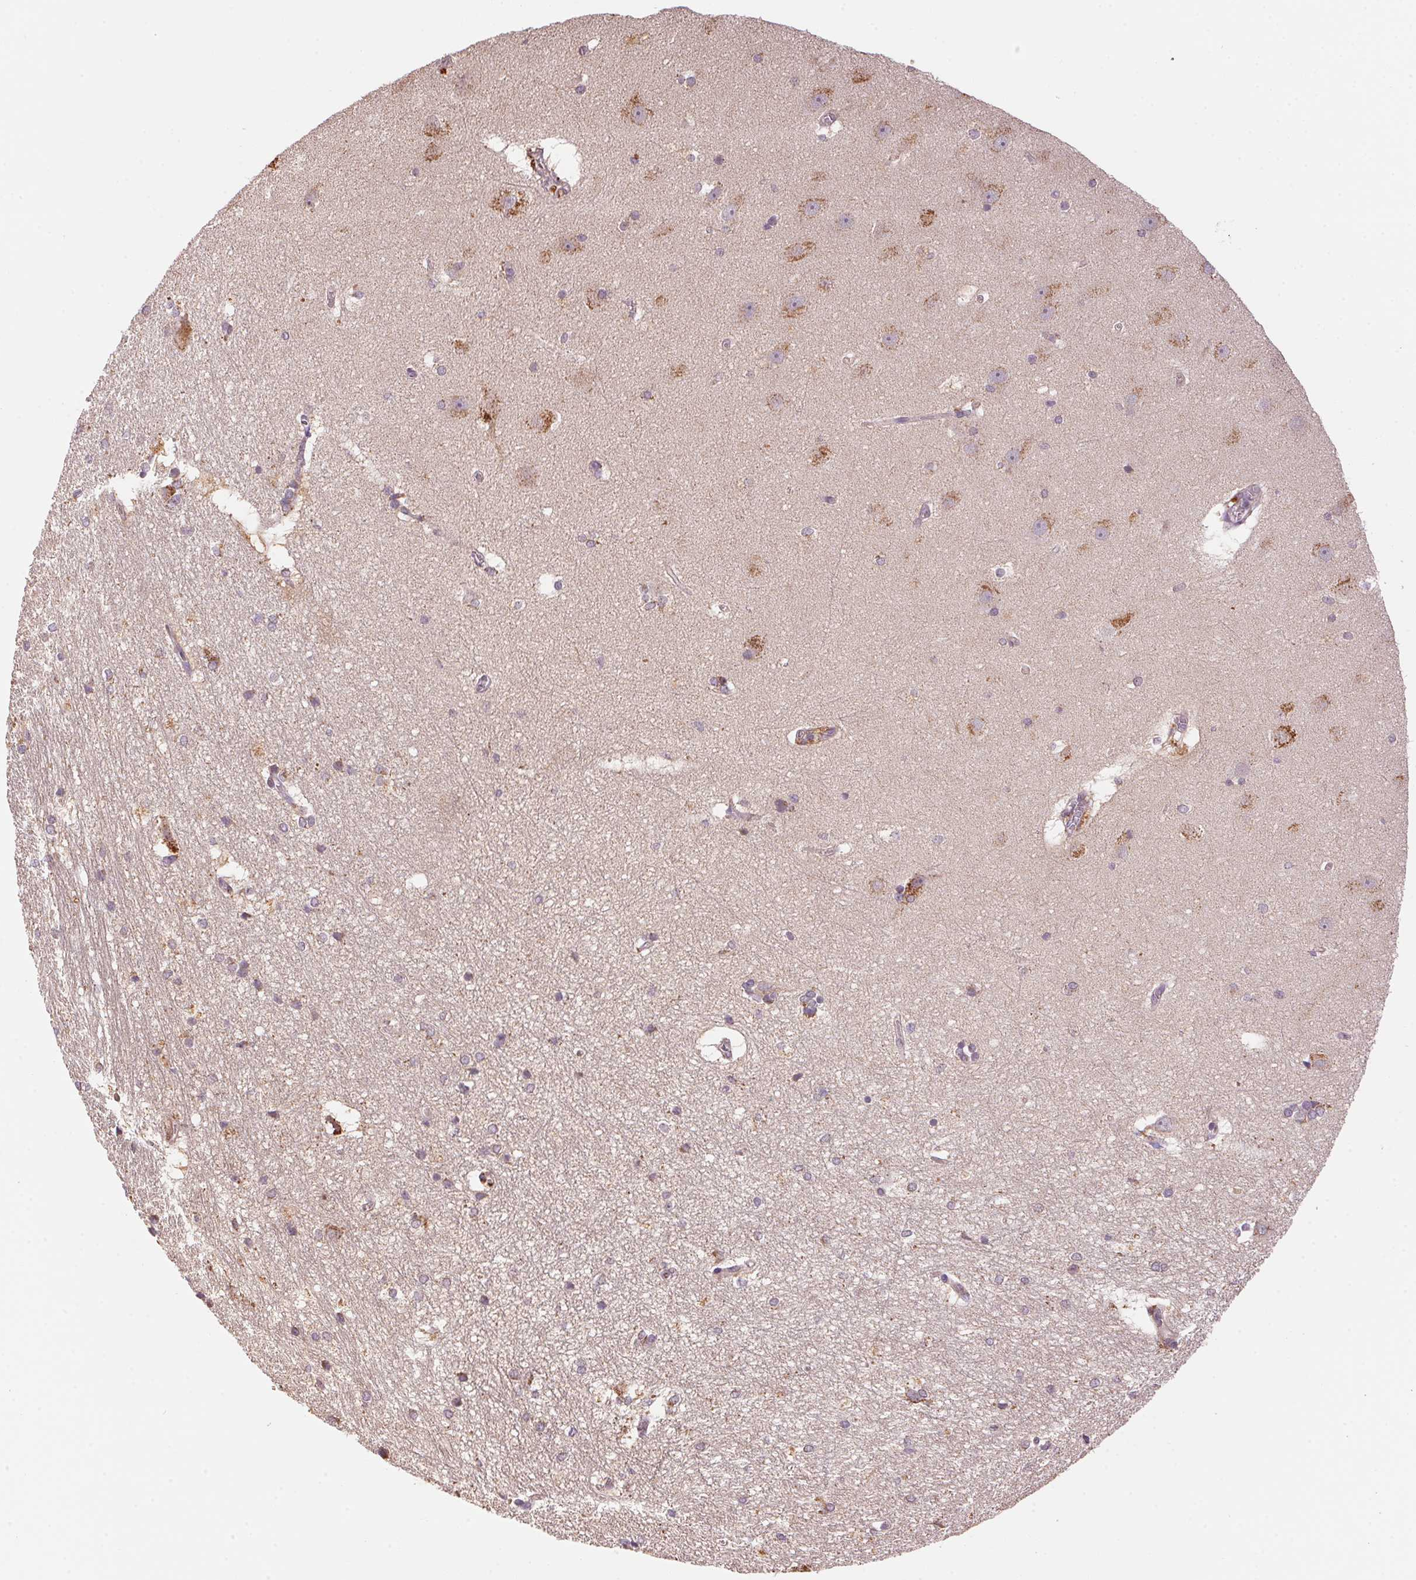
{"staining": {"intensity": "negative", "quantity": "none", "location": "none"}, "tissue": "hippocampus", "cell_type": "Glial cells", "image_type": "normal", "snomed": [{"axis": "morphology", "description": "Normal tissue, NOS"}, {"axis": "topography", "description": "Cerebral cortex"}, {"axis": "topography", "description": "Hippocampus"}], "caption": "An immunohistochemistry image of benign hippocampus is shown. There is no staining in glial cells of hippocampus. Nuclei are stained in blue.", "gene": "ADH5", "patient": {"sex": "female", "age": 19}}